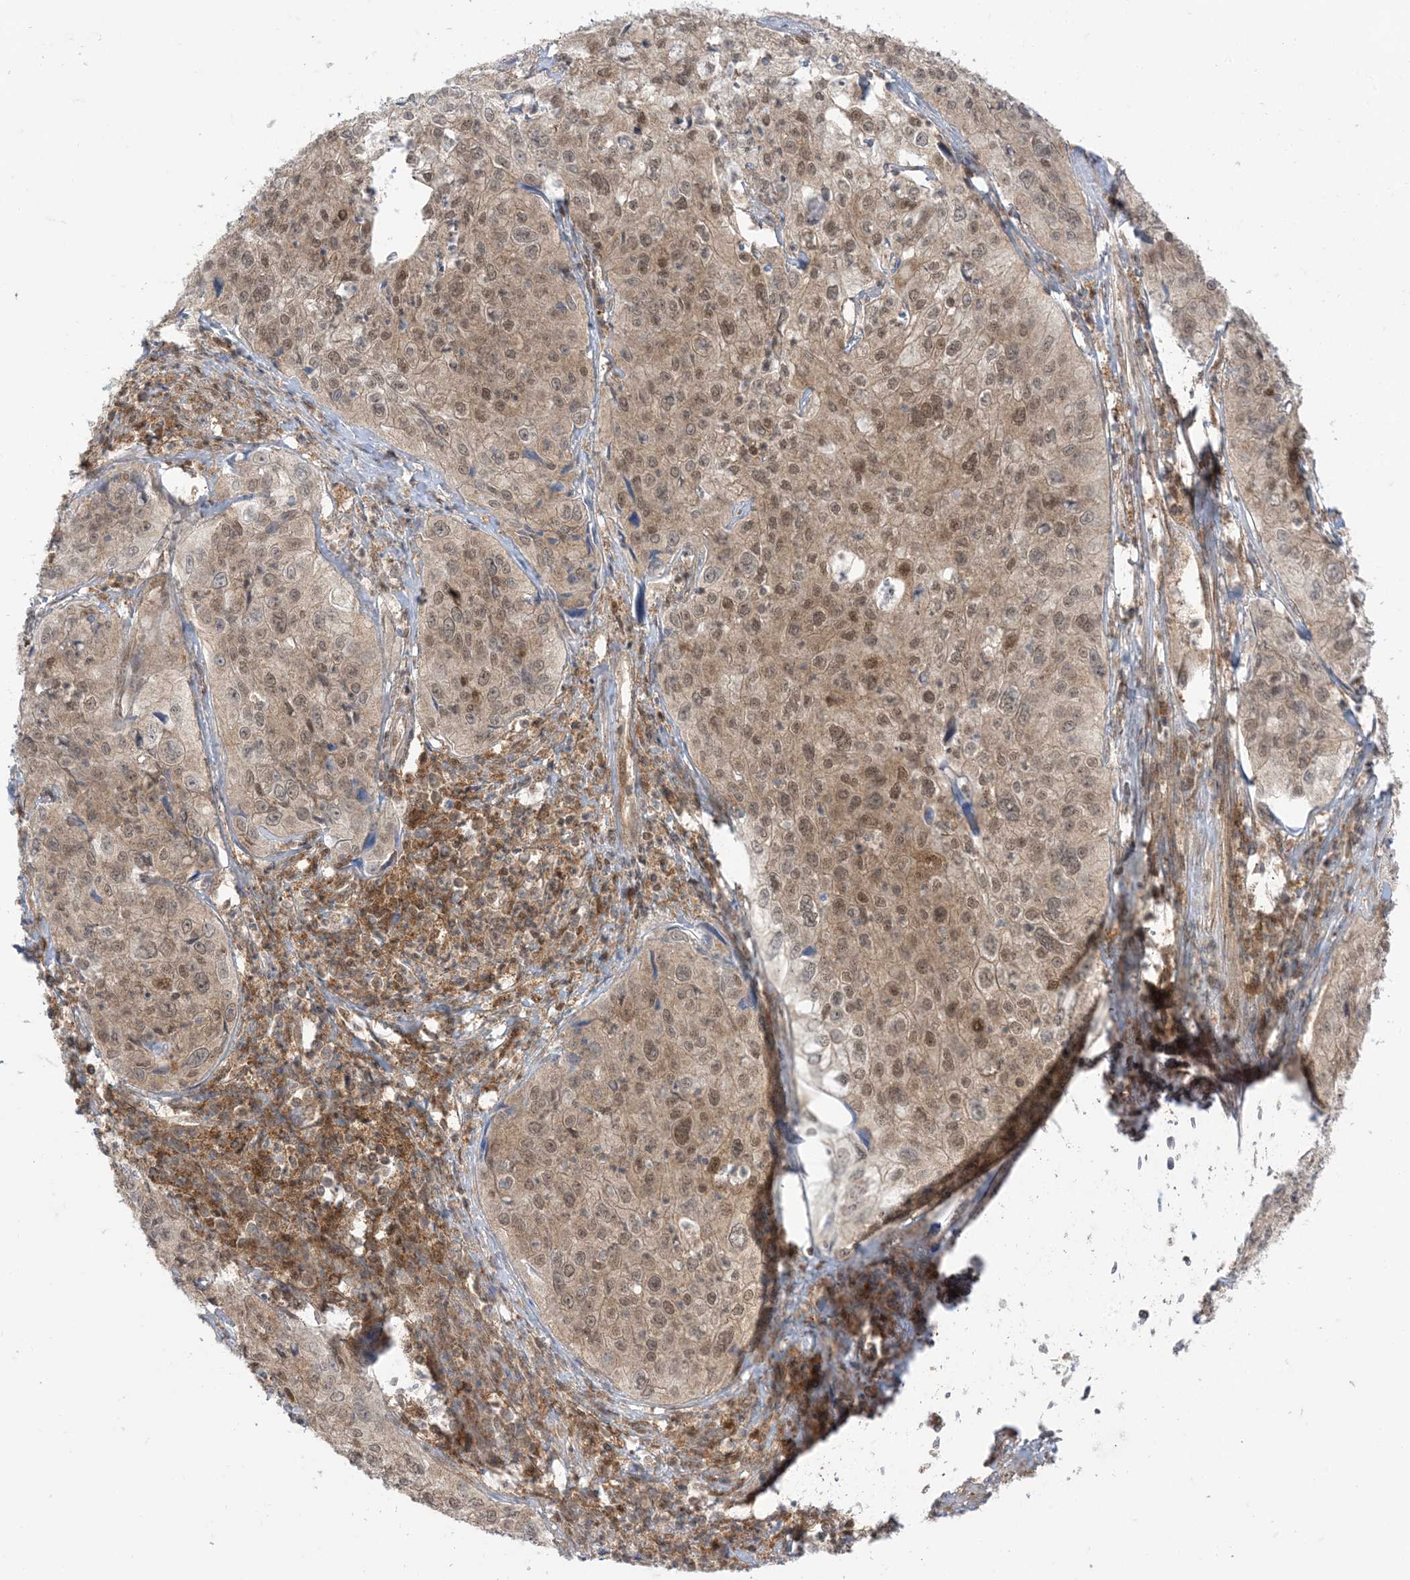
{"staining": {"intensity": "moderate", "quantity": "25%-75%", "location": "cytoplasmic/membranous,nuclear"}, "tissue": "cervical cancer", "cell_type": "Tumor cells", "image_type": "cancer", "snomed": [{"axis": "morphology", "description": "Squamous cell carcinoma, NOS"}, {"axis": "topography", "description": "Cervix"}], "caption": "Cervical cancer (squamous cell carcinoma) tissue reveals moderate cytoplasmic/membranous and nuclear positivity in approximately 25%-75% of tumor cells, visualized by immunohistochemistry.", "gene": "PTPA", "patient": {"sex": "female", "age": 31}}